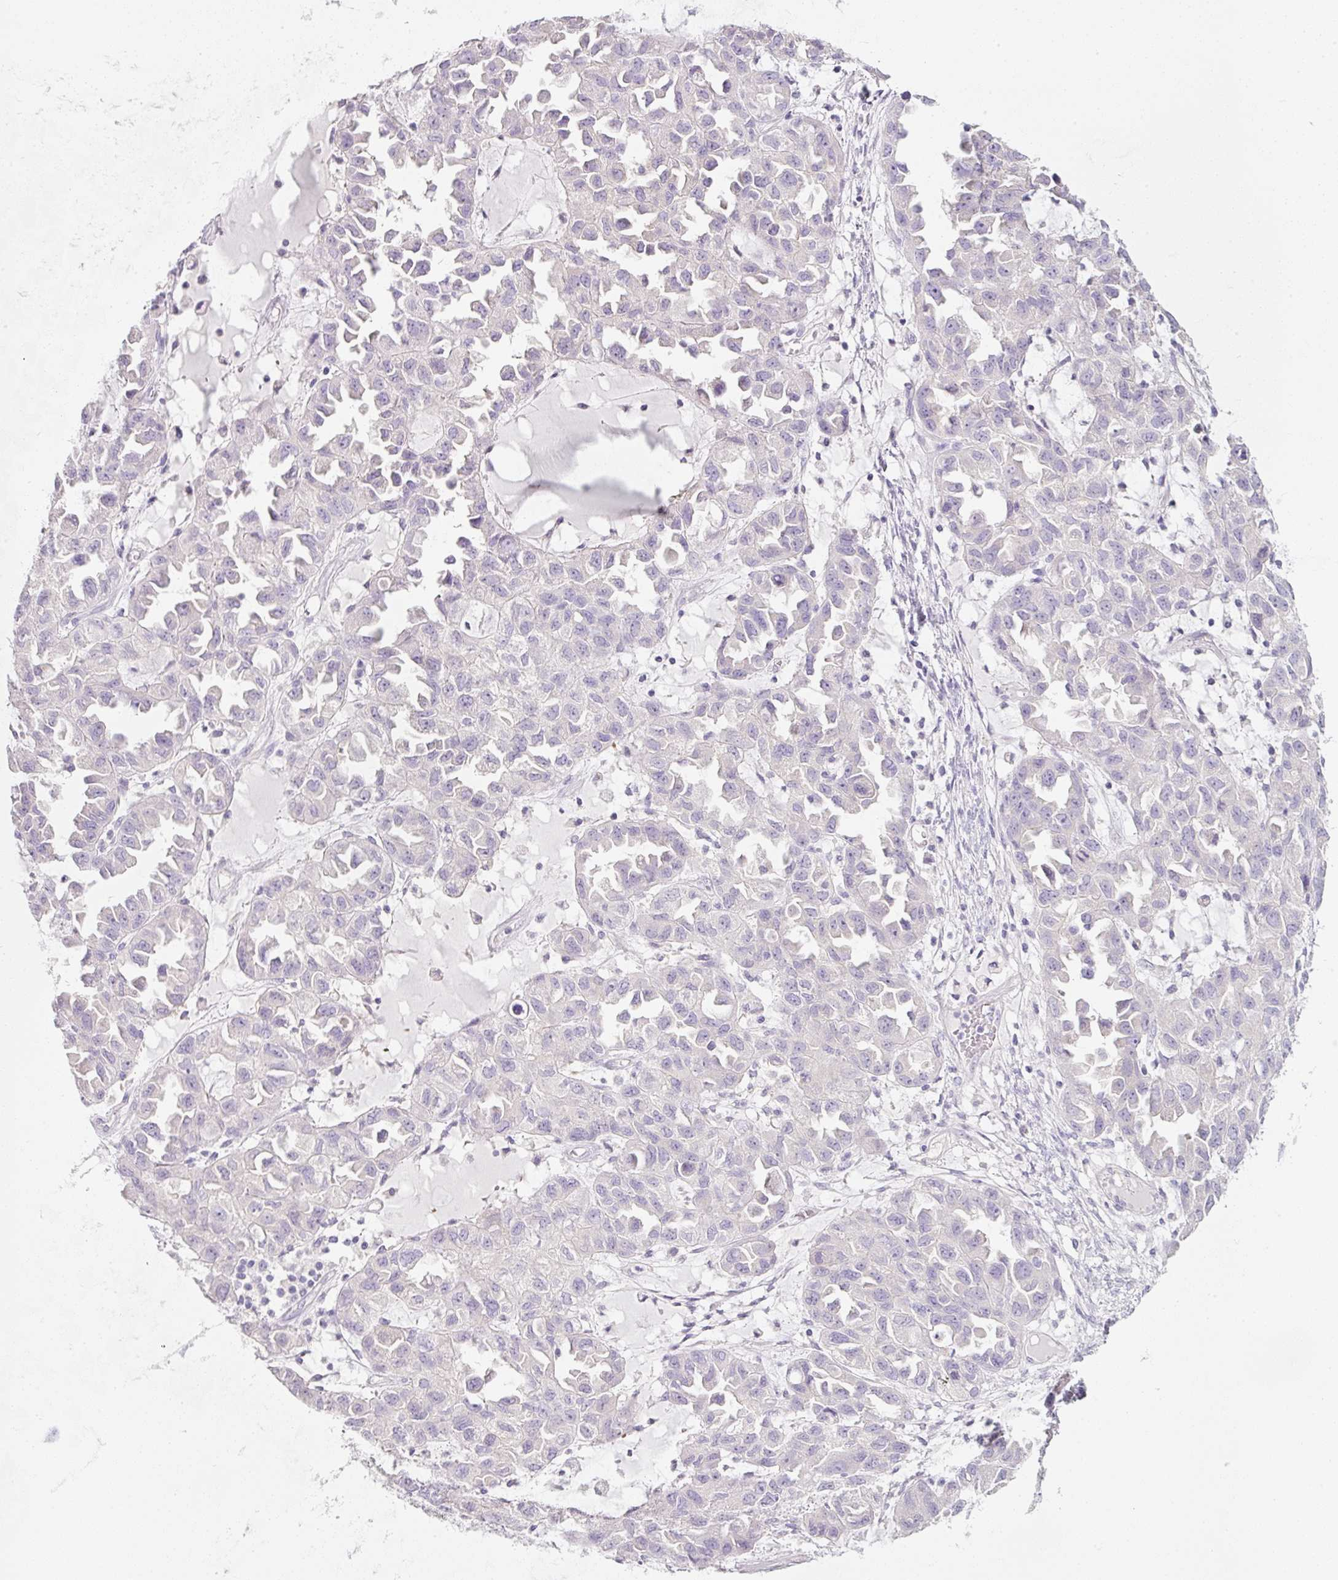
{"staining": {"intensity": "negative", "quantity": "none", "location": "none"}, "tissue": "ovarian cancer", "cell_type": "Tumor cells", "image_type": "cancer", "snomed": [{"axis": "morphology", "description": "Cystadenocarcinoma, serous, NOS"}, {"axis": "topography", "description": "Ovary"}], "caption": "This histopathology image is of ovarian cancer stained with immunohistochemistry (IHC) to label a protein in brown with the nuclei are counter-stained blue. There is no expression in tumor cells.", "gene": "SLC2A2", "patient": {"sex": "female", "age": 84}}